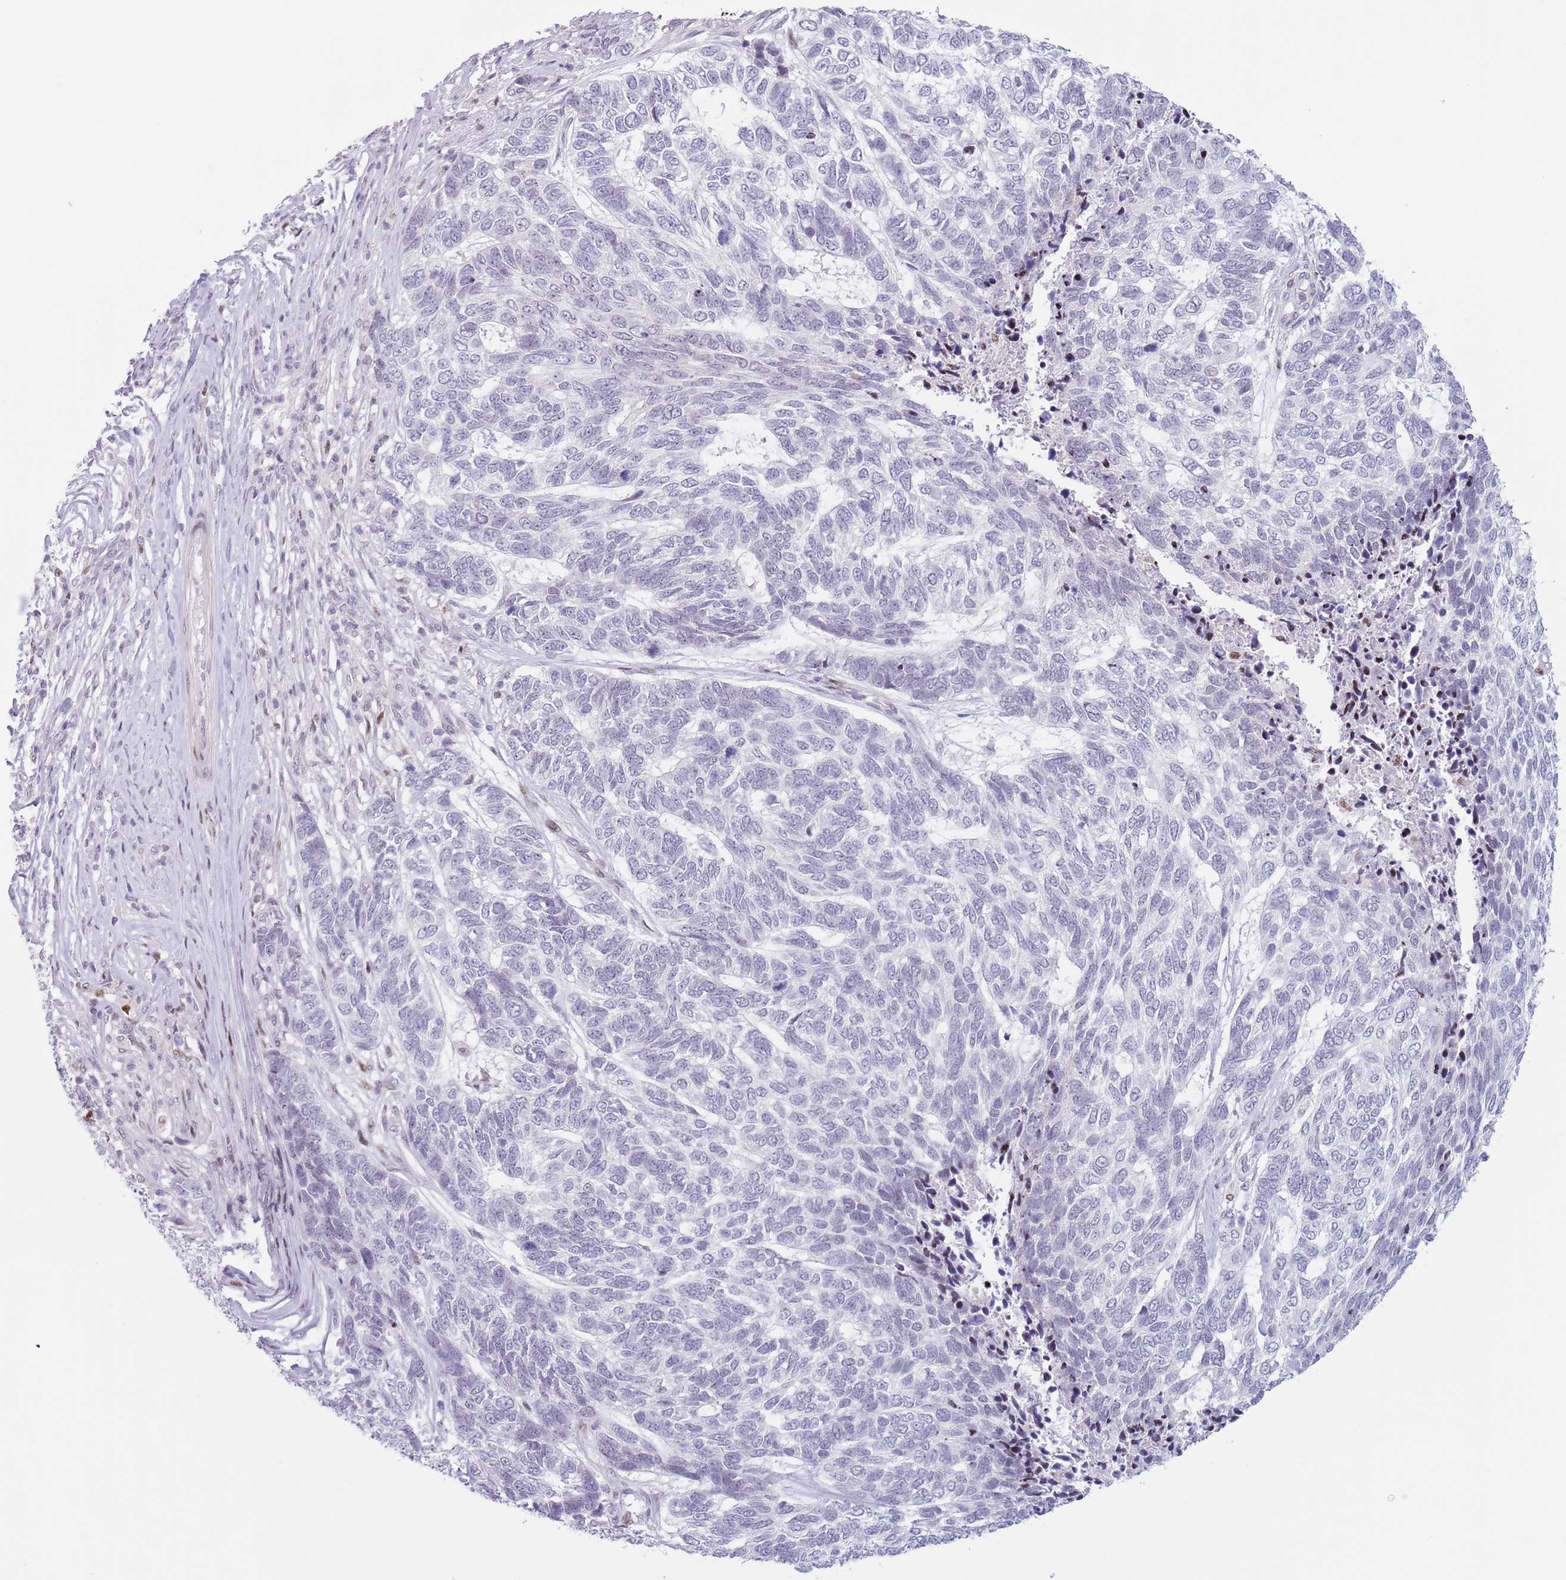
{"staining": {"intensity": "negative", "quantity": "none", "location": "none"}, "tissue": "skin cancer", "cell_type": "Tumor cells", "image_type": "cancer", "snomed": [{"axis": "morphology", "description": "Basal cell carcinoma"}, {"axis": "topography", "description": "Skin"}], "caption": "Immunohistochemistry (IHC) image of human skin basal cell carcinoma stained for a protein (brown), which reveals no positivity in tumor cells.", "gene": "MFSD10", "patient": {"sex": "female", "age": 65}}